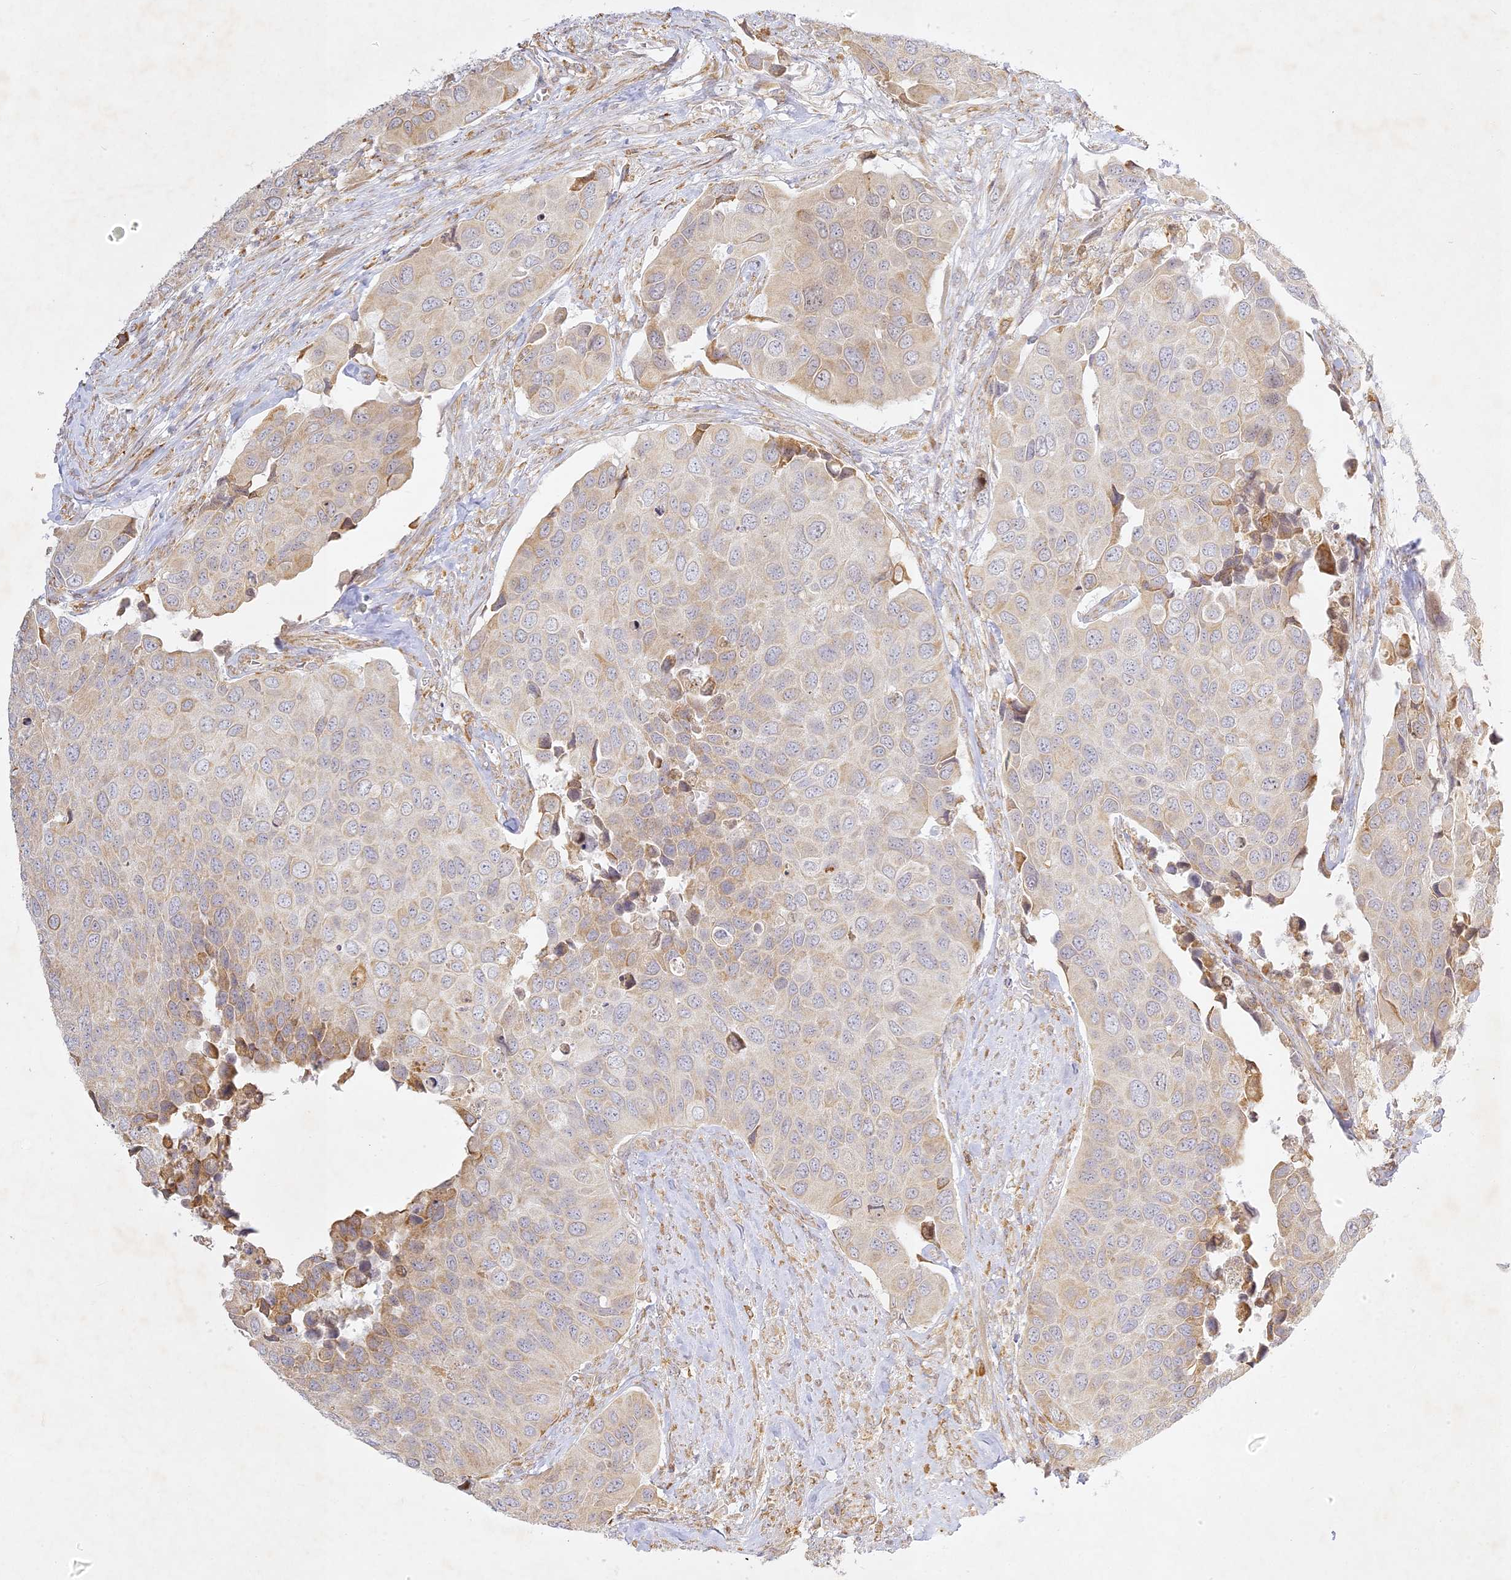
{"staining": {"intensity": "weak", "quantity": "<25%", "location": "cytoplasmic/membranous"}, "tissue": "urothelial cancer", "cell_type": "Tumor cells", "image_type": "cancer", "snomed": [{"axis": "morphology", "description": "Urothelial carcinoma, High grade"}, {"axis": "topography", "description": "Urinary bladder"}], "caption": "An image of urothelial cancer stained for a protein demonstrates no brown staining in tumor cells.", "gene": "SLC30A5", "patient": {"sex": "male", "age": 74}}